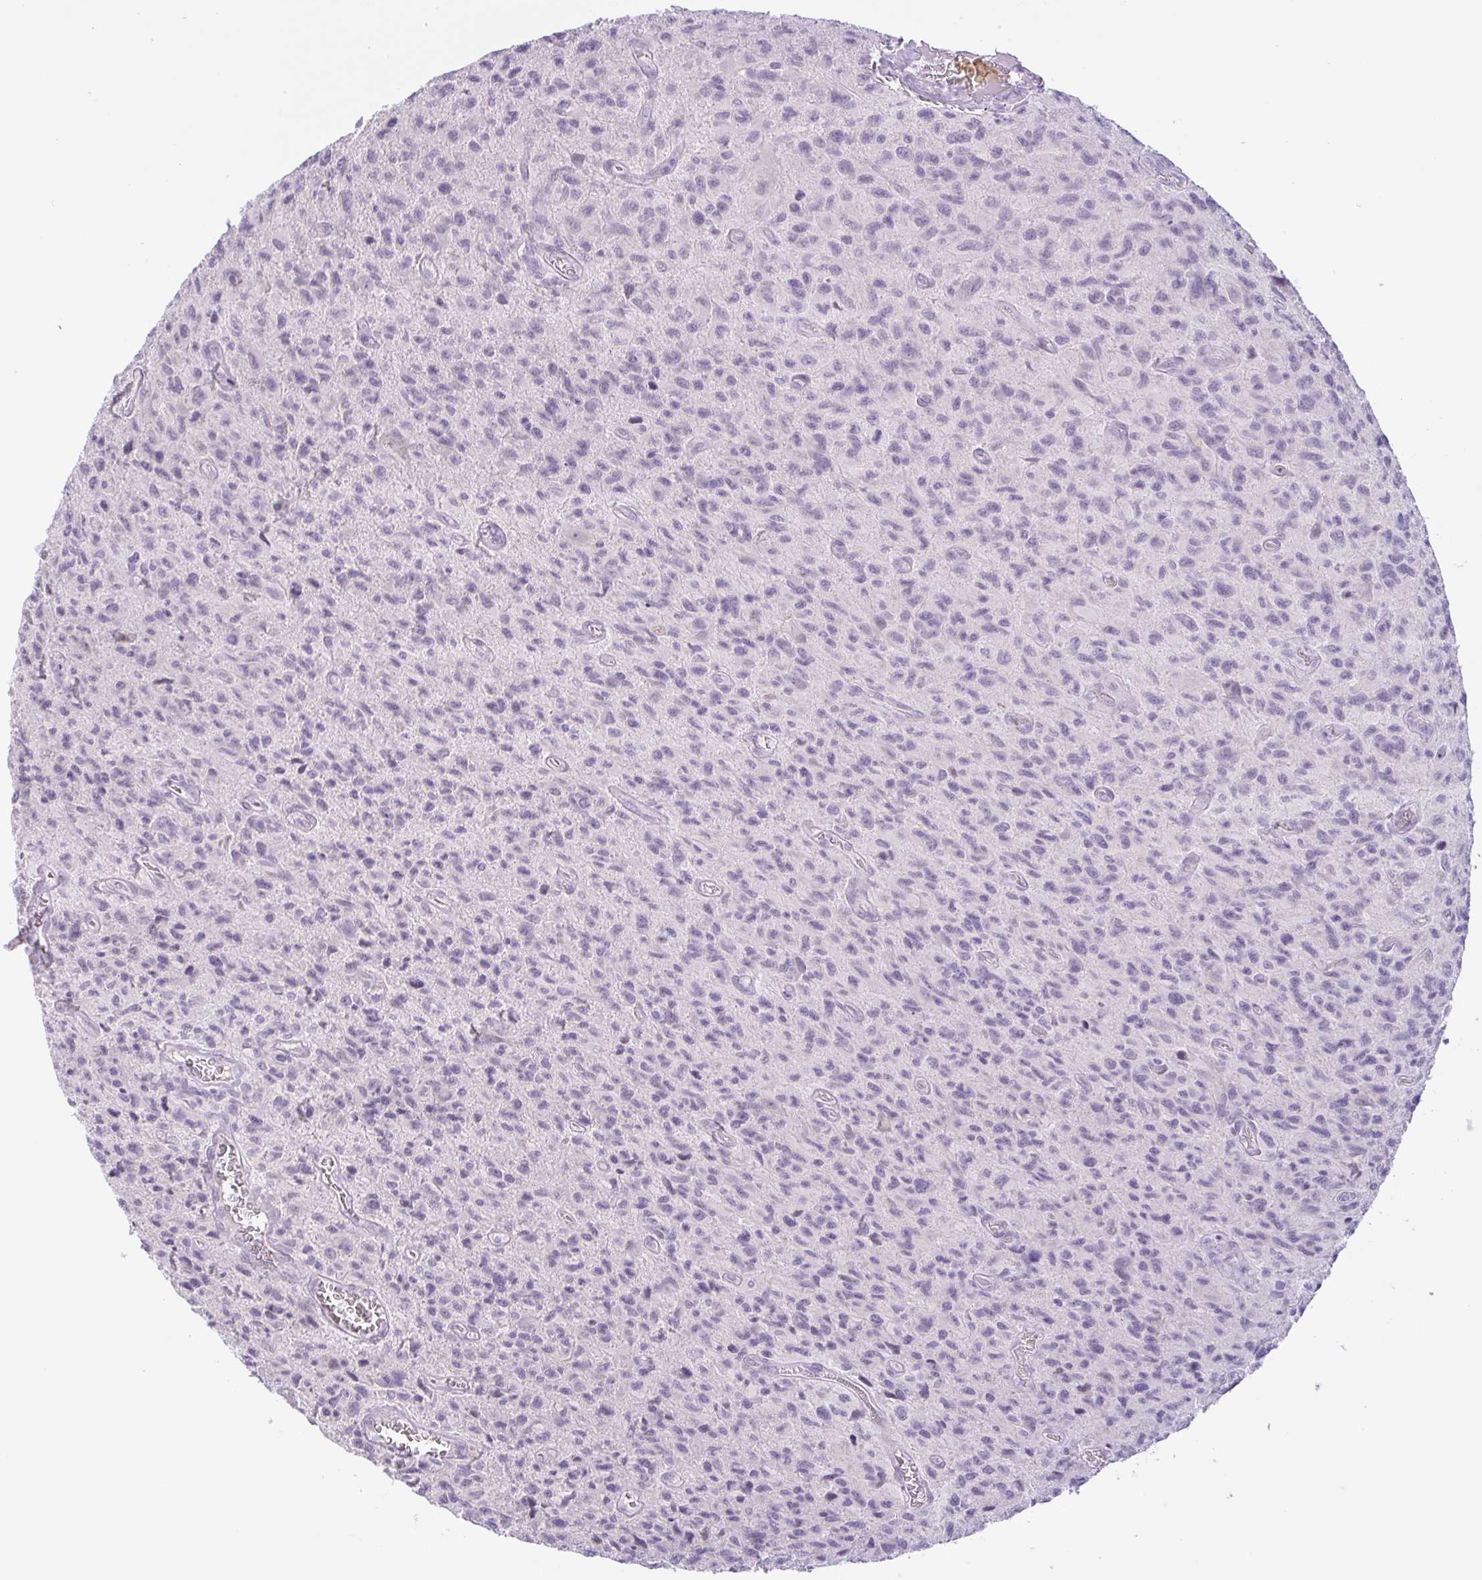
{"staining": {"intensity": "negative", "quantity": "none", "location": "none"}, "tissue": "glioma", "cell_type": "Tumor cells", "image_type": "cancer", "snomed": [{"axis": "morphology", "description": "Glioma, malignant, High grade"}, {"axis": "topography", "description": "Brain"}], "caption": "High magnification brightfield microscopy of high-grade glioma (malignant) stained with DAB (3,3'-diaminobenzidine) (brown) and counterstained with hematoxylin (blue): tumor cells show no significant positivity. (DAB IHC visualized using brightfield microscopy, high magnification).", "gene": "CTSE", "patient": {"sex": "male", "age": 76}}